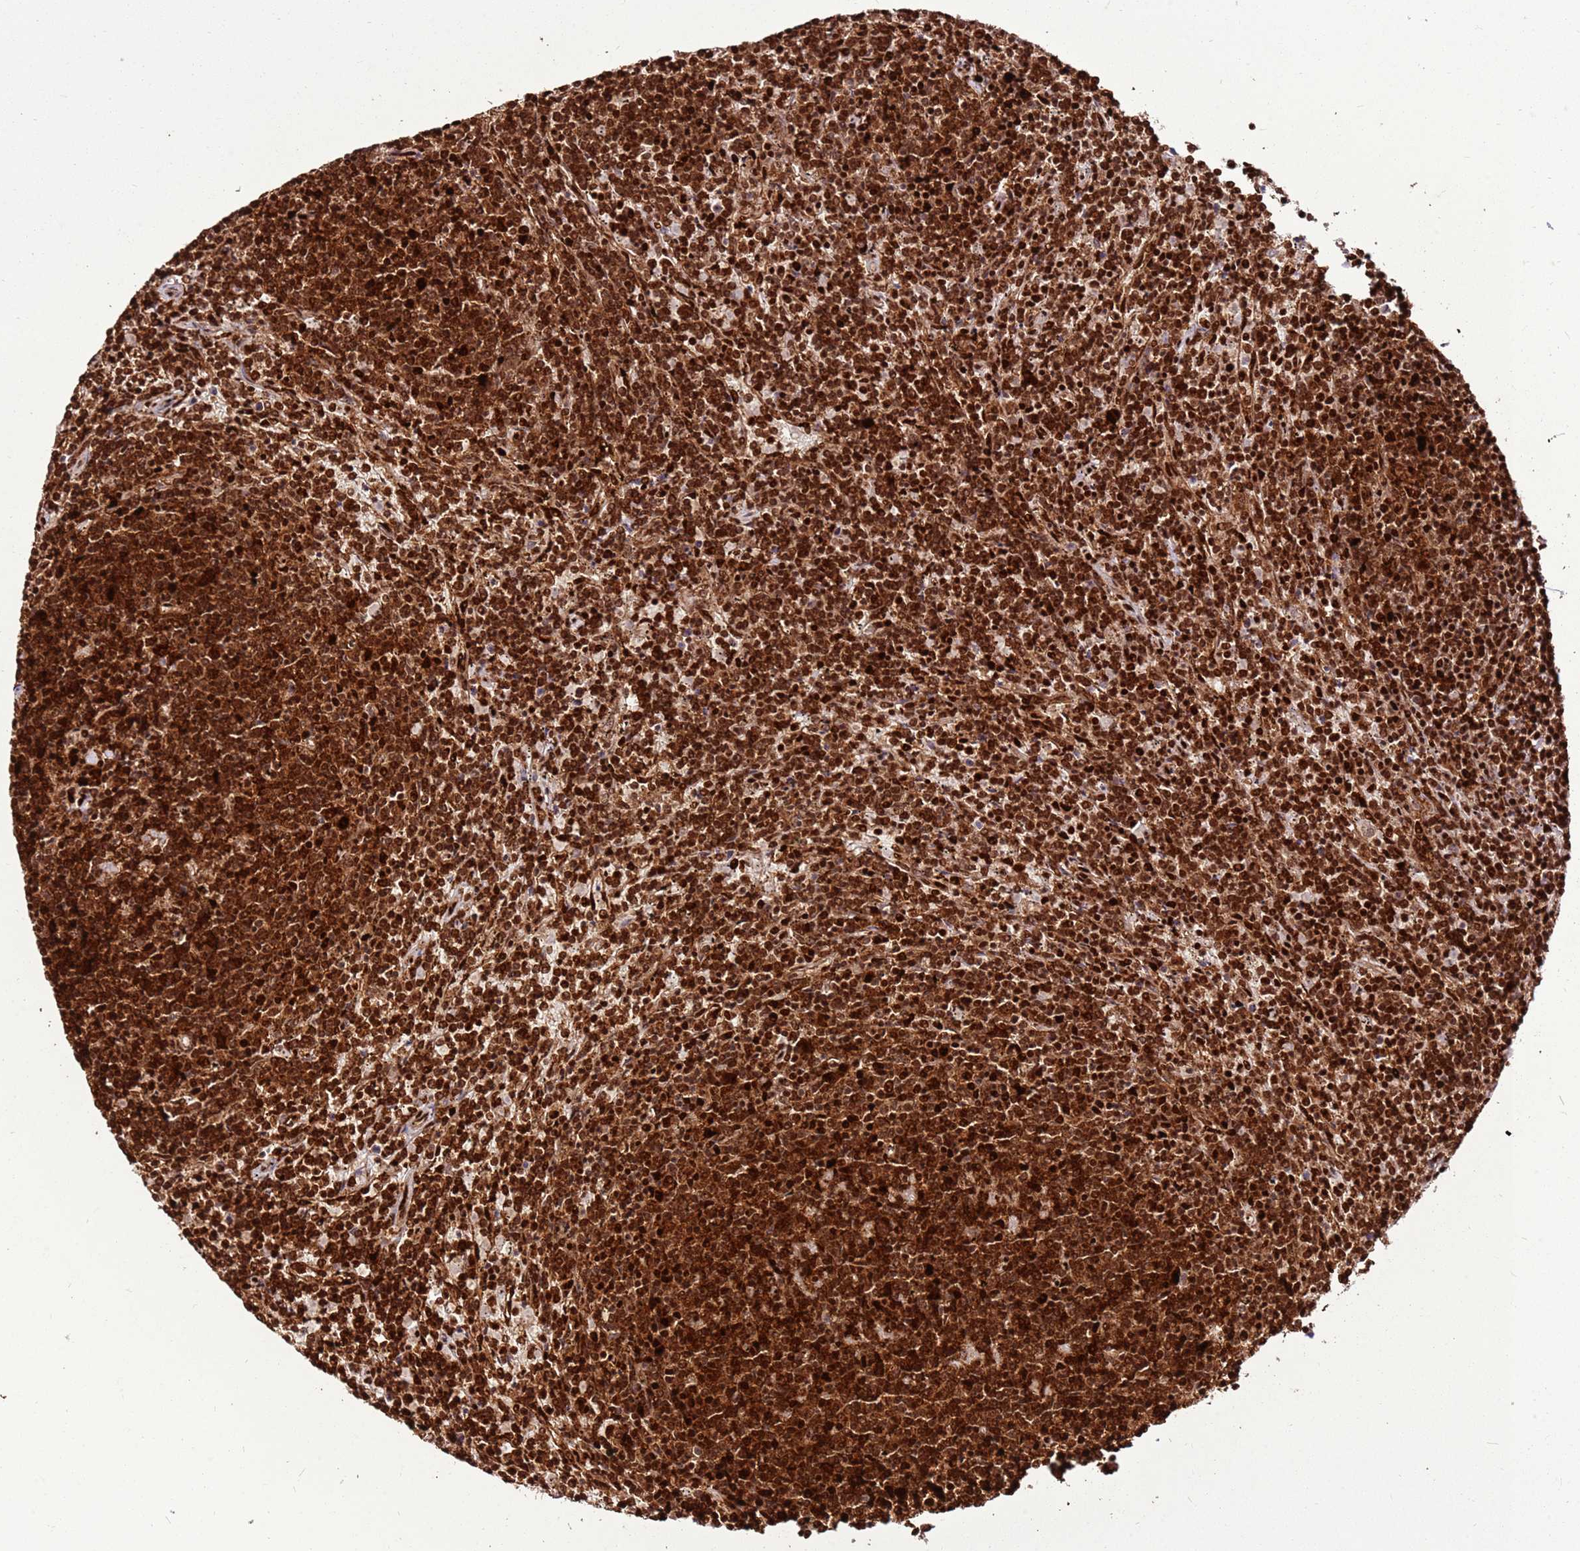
{"staining": {"intensity": "strong", "quantity": ">75%", "location": "nuclear"}, "tissue": "lymphoma", "cell_type": "Tumor cells", "image_type": "cancer", "snomed": [{"axis": "morphology", "description": "Malignant lymphoma, non-Hodgkin's type, Low grade"}, {"axis": "topography", "description": "Spleen"}], "caption": "Lymphoma stained with DAB (3,3'-diaminobenzidine) immunohistochemistry (IHC) shows high levels of strong nuclear positivity in about >75% of tumor cells. Ihc stains the protein in brown and the nuclei are stained blue.", "gene": "HNRNPAB", "patient": {"sex": "female", "age": 50}}